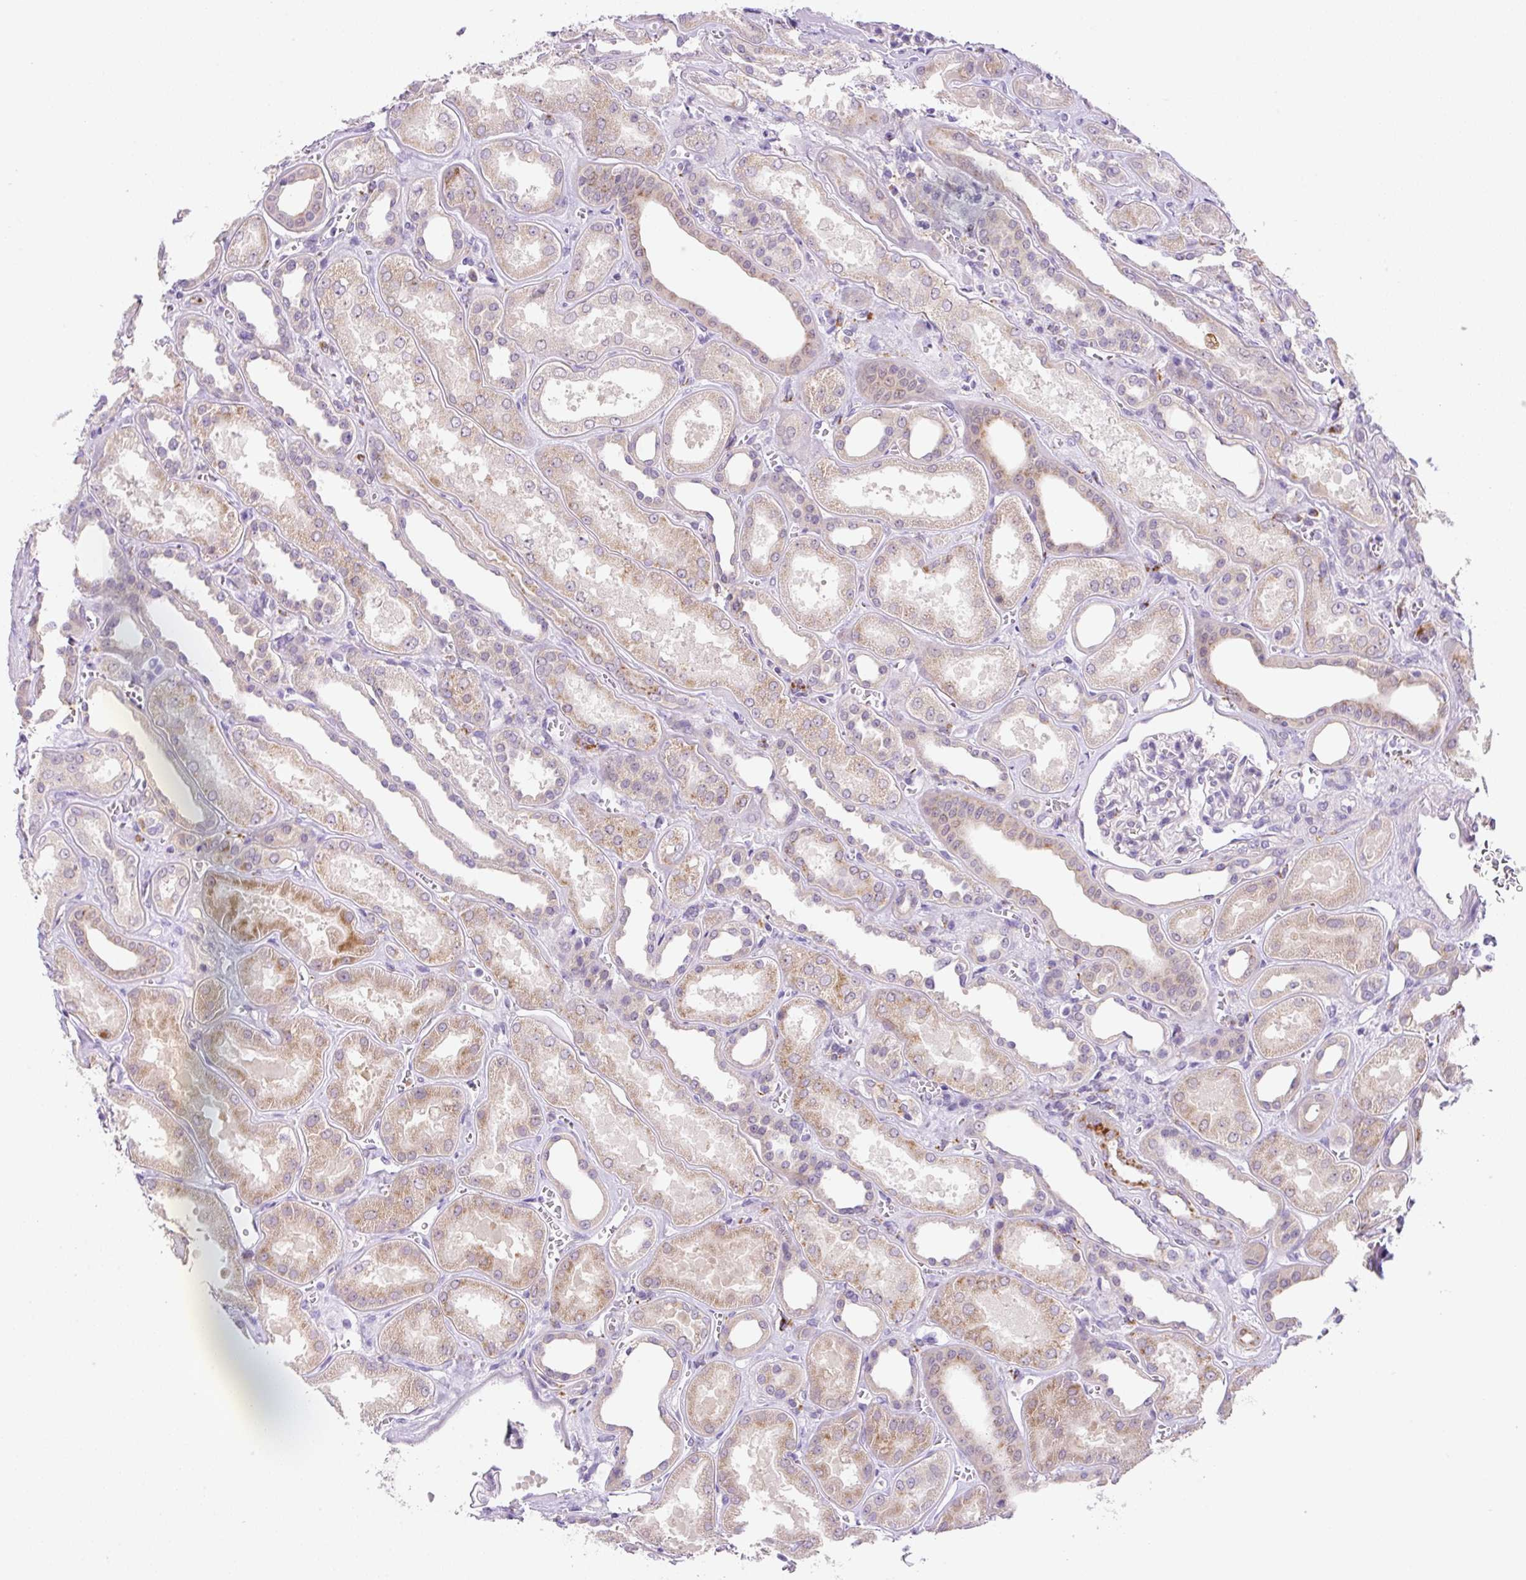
{"staining": {"intensity": "negative", "quantity": "none", "location": "none"}, "tissue": "kidney", "cell_type": "Cells in glomeruli", "image_type": "normal", "snomed": [{"axis": "morphology", "description": "Normal tissue, NOS"}, {"axis": "morphology", "description": "Adenocarcinoma, NOS"}, {"axis": "topography", "description": "Kidney"}], "caption": "The IHC micrograph has no significant staining in cells in glomeruli of kidney.", "gene": "CEBPZOS", "patient": {"sex": "female", "age": 68}}